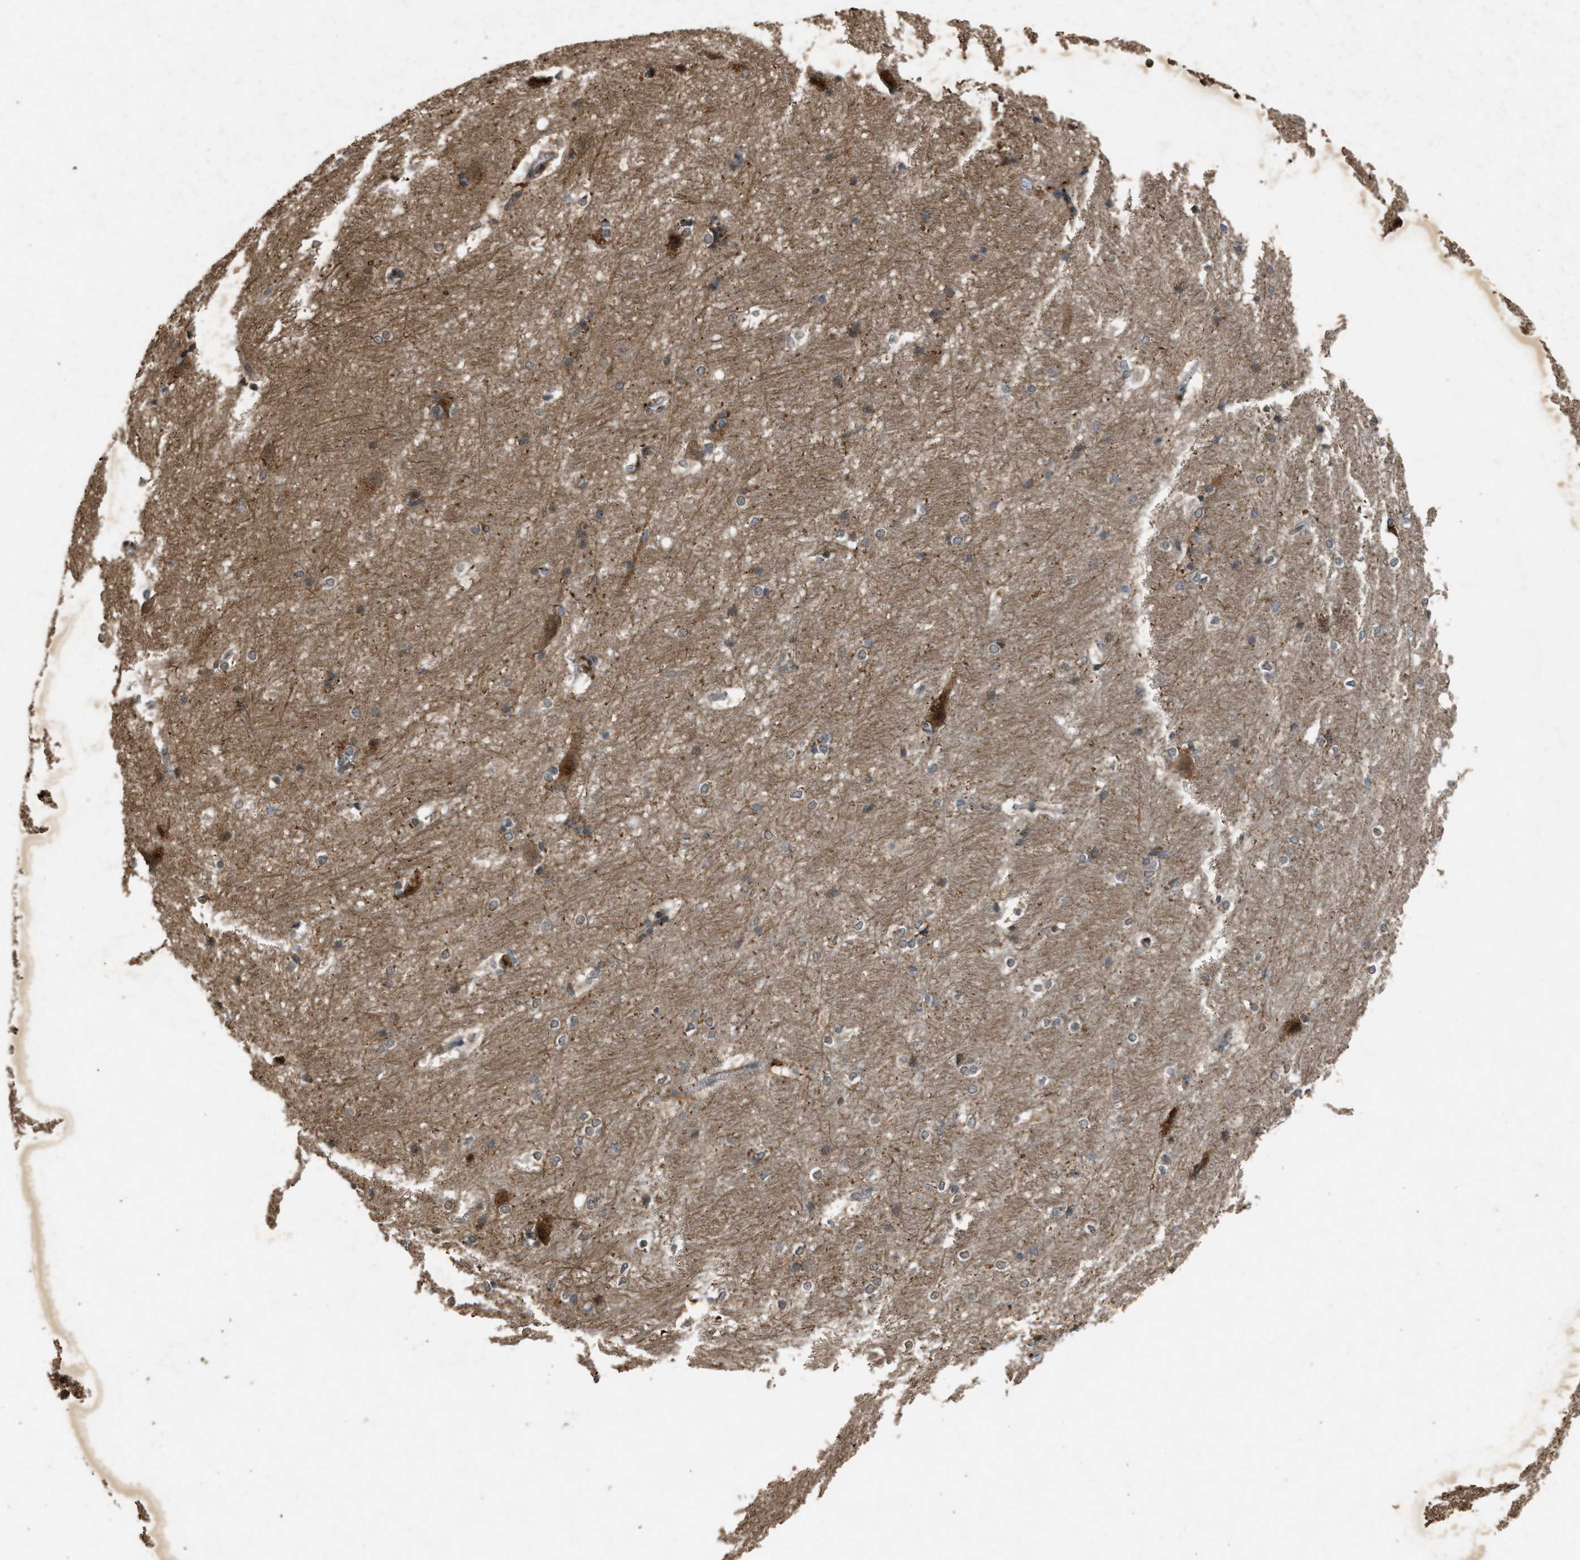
{"staining": {"intensity": "moderate", "quantity": "<25%", "location": "cytoplasmic/membranous"}, "tissue": "hippocampus", "cell_type": "Glial cells", "image_type": "normal", "snomed": [{"axis": "morphology", "description": "Normal tissue, NOS"}, {"axis": "topography", "description": "Hippocampus"}], "caption": "Immunohistochemical staining of unremarkable hippocampus exhibits <25% levels of moderate cytoplasmic/membranous protein positivity in about <25% of glial cells. The staining is performed using DAB (3,3'-diaminobenzidine) brown chromogen to label protein expression. The nuclei are counter-stained blue using hematoxylin.", "gene": "PSMD1", "patient": {"sex": "female", "age": 19}}